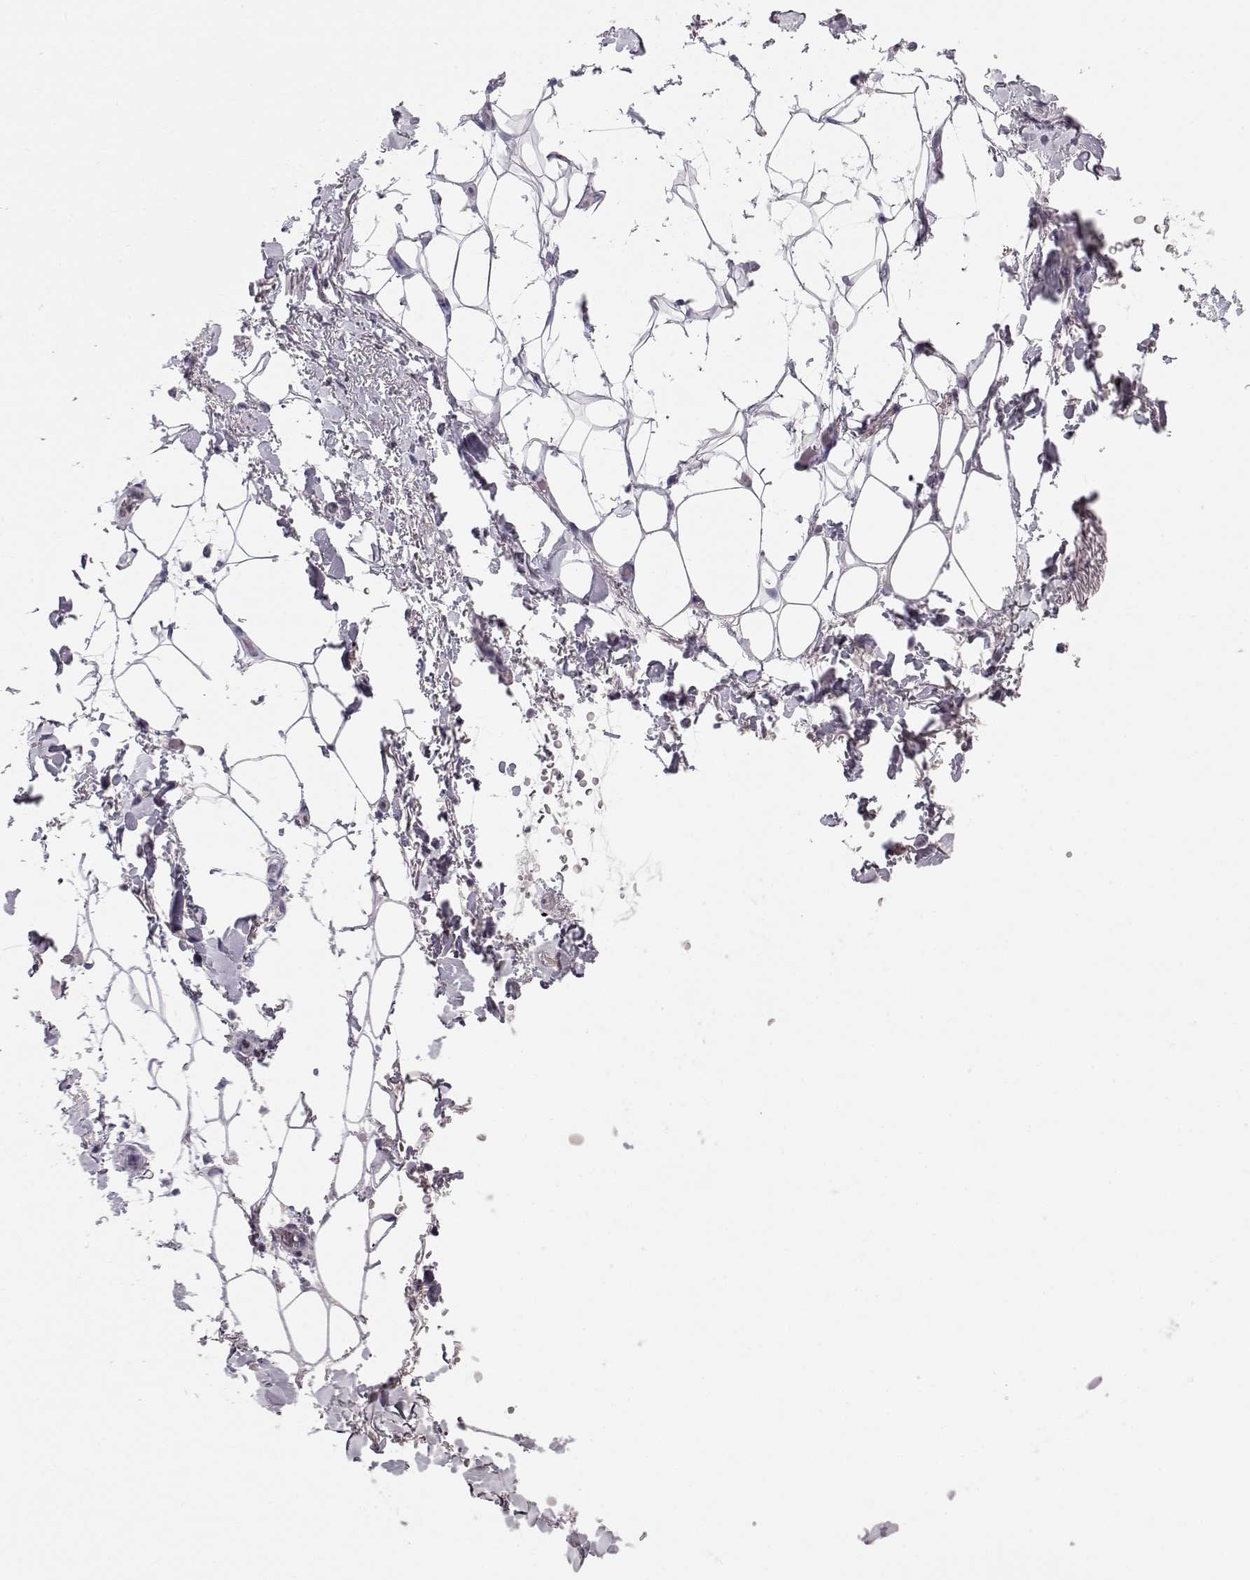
{"staining": {"intensity": "negative", "quantity": "none", "location": "none"}, "tissue": "adipose tissue", "cell_type": "Adipocytes", "image_type": "normal", "snomed": [{"axis": "morphology", "description": "Normal tissue, NOS"}, {"axis": "topography", "description": "Anal"}, {"axis": "topography", "description": "Peripheral nerve tissue"}], "caption": "Immunohistochemistry of normal adipose tissue demonstrates no staining in adipocytes. (Stains: DAB (3,3'-diaminobenzidine) immunohistochemistry (IHC) with hematoxylin counter stain, Microscopy: brightfield microscopy at high magnification).", "gene": "GPR26", "patient": {"sex": "male", "age": 53}}